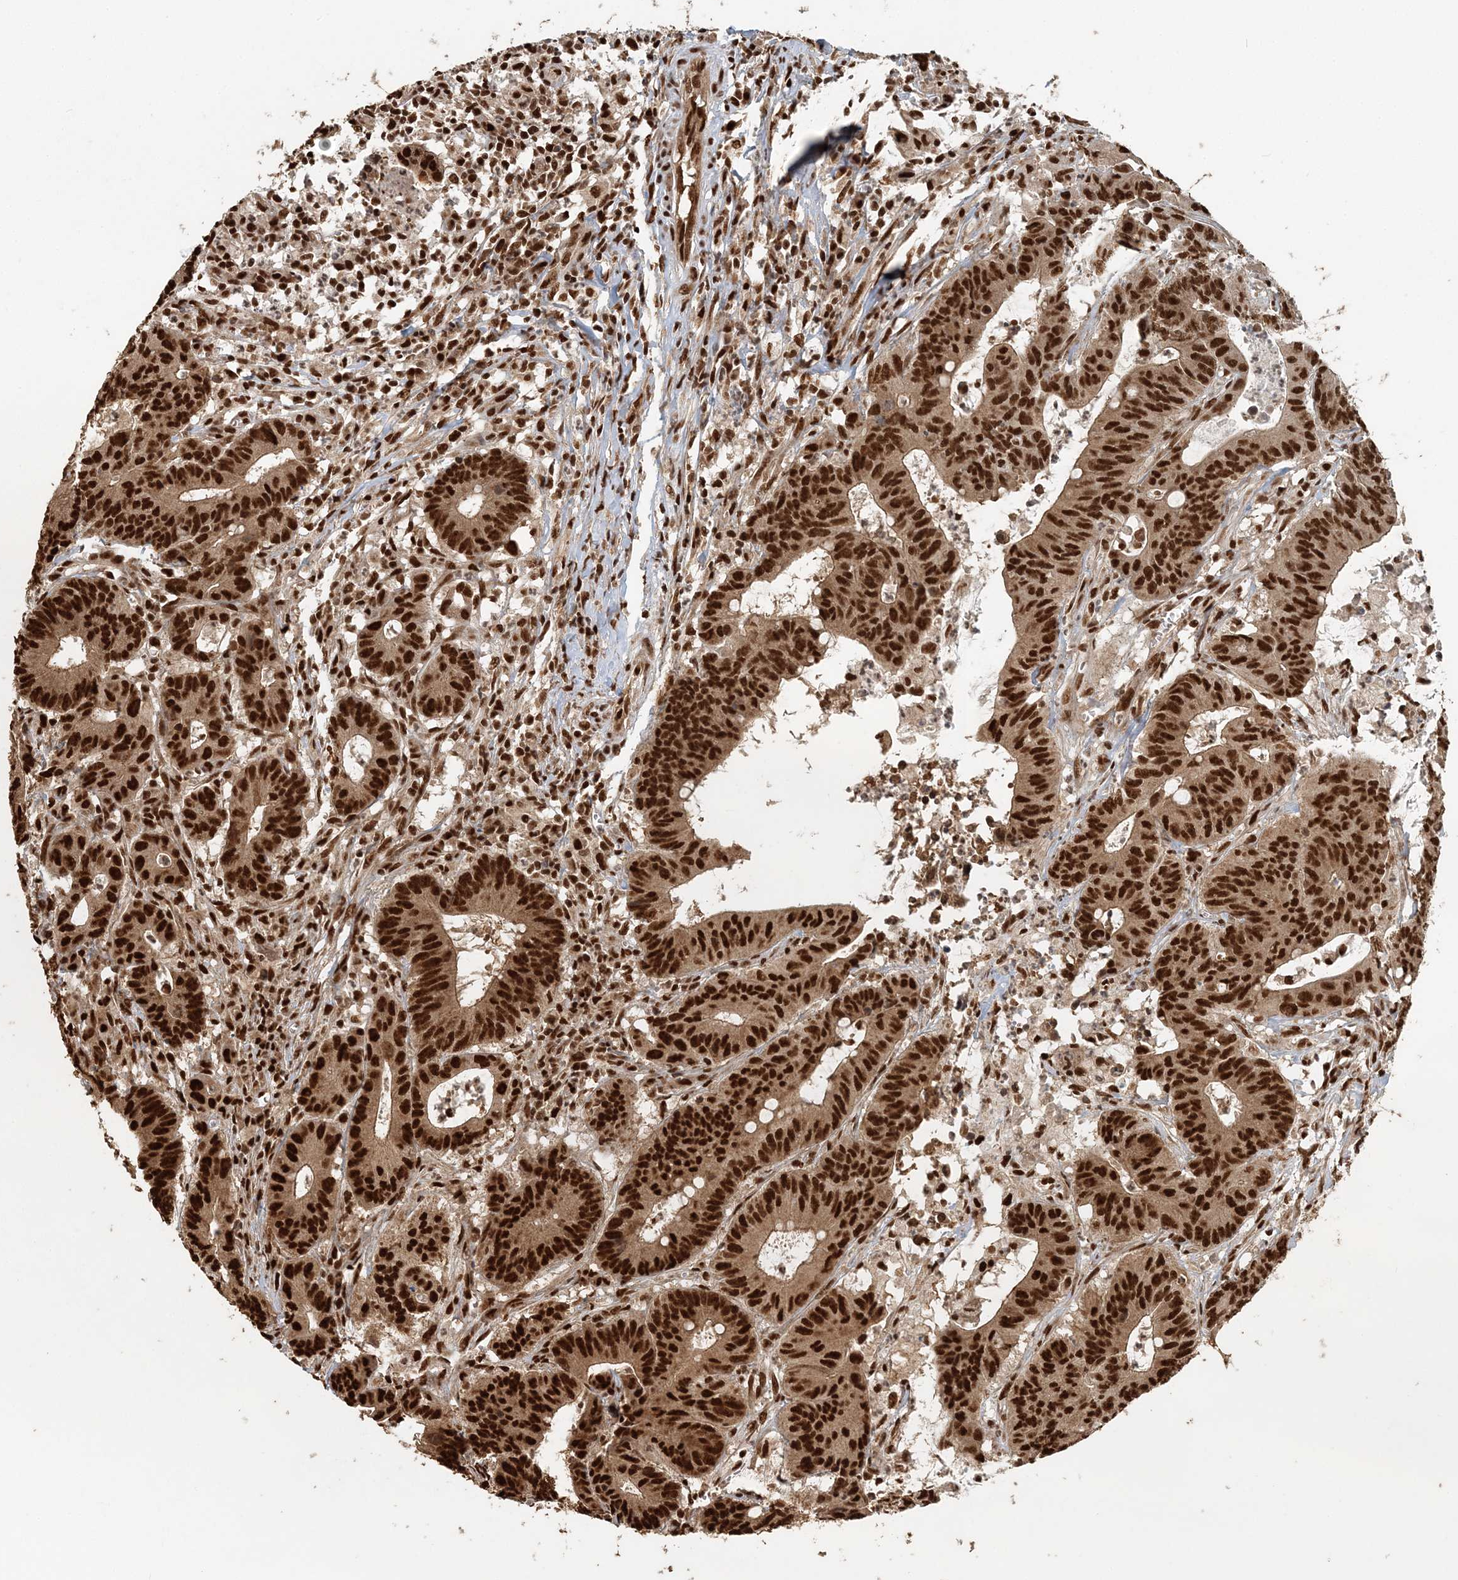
{"staining": {"intensity": "strong", "quantity": ">75%", "location": "nuclear"}, "tissue": "colorectal cancer", "cell_type": "Tumor cells", "image_type": "cancer", "snomed": [{"axis": "morphology", "description": "Adenocarcinoma, NOS"}, {"axis": "topography", "description": "Colon"}], "caption": "The micrograph displays immunohistochemical staining of colorectal adenocarcinoma. There is strong nuclear staining is appreciated in about >75% of tumor cells.", "gene": "ARHGAP35", "patient": {"sex": "male", "age": 45}}